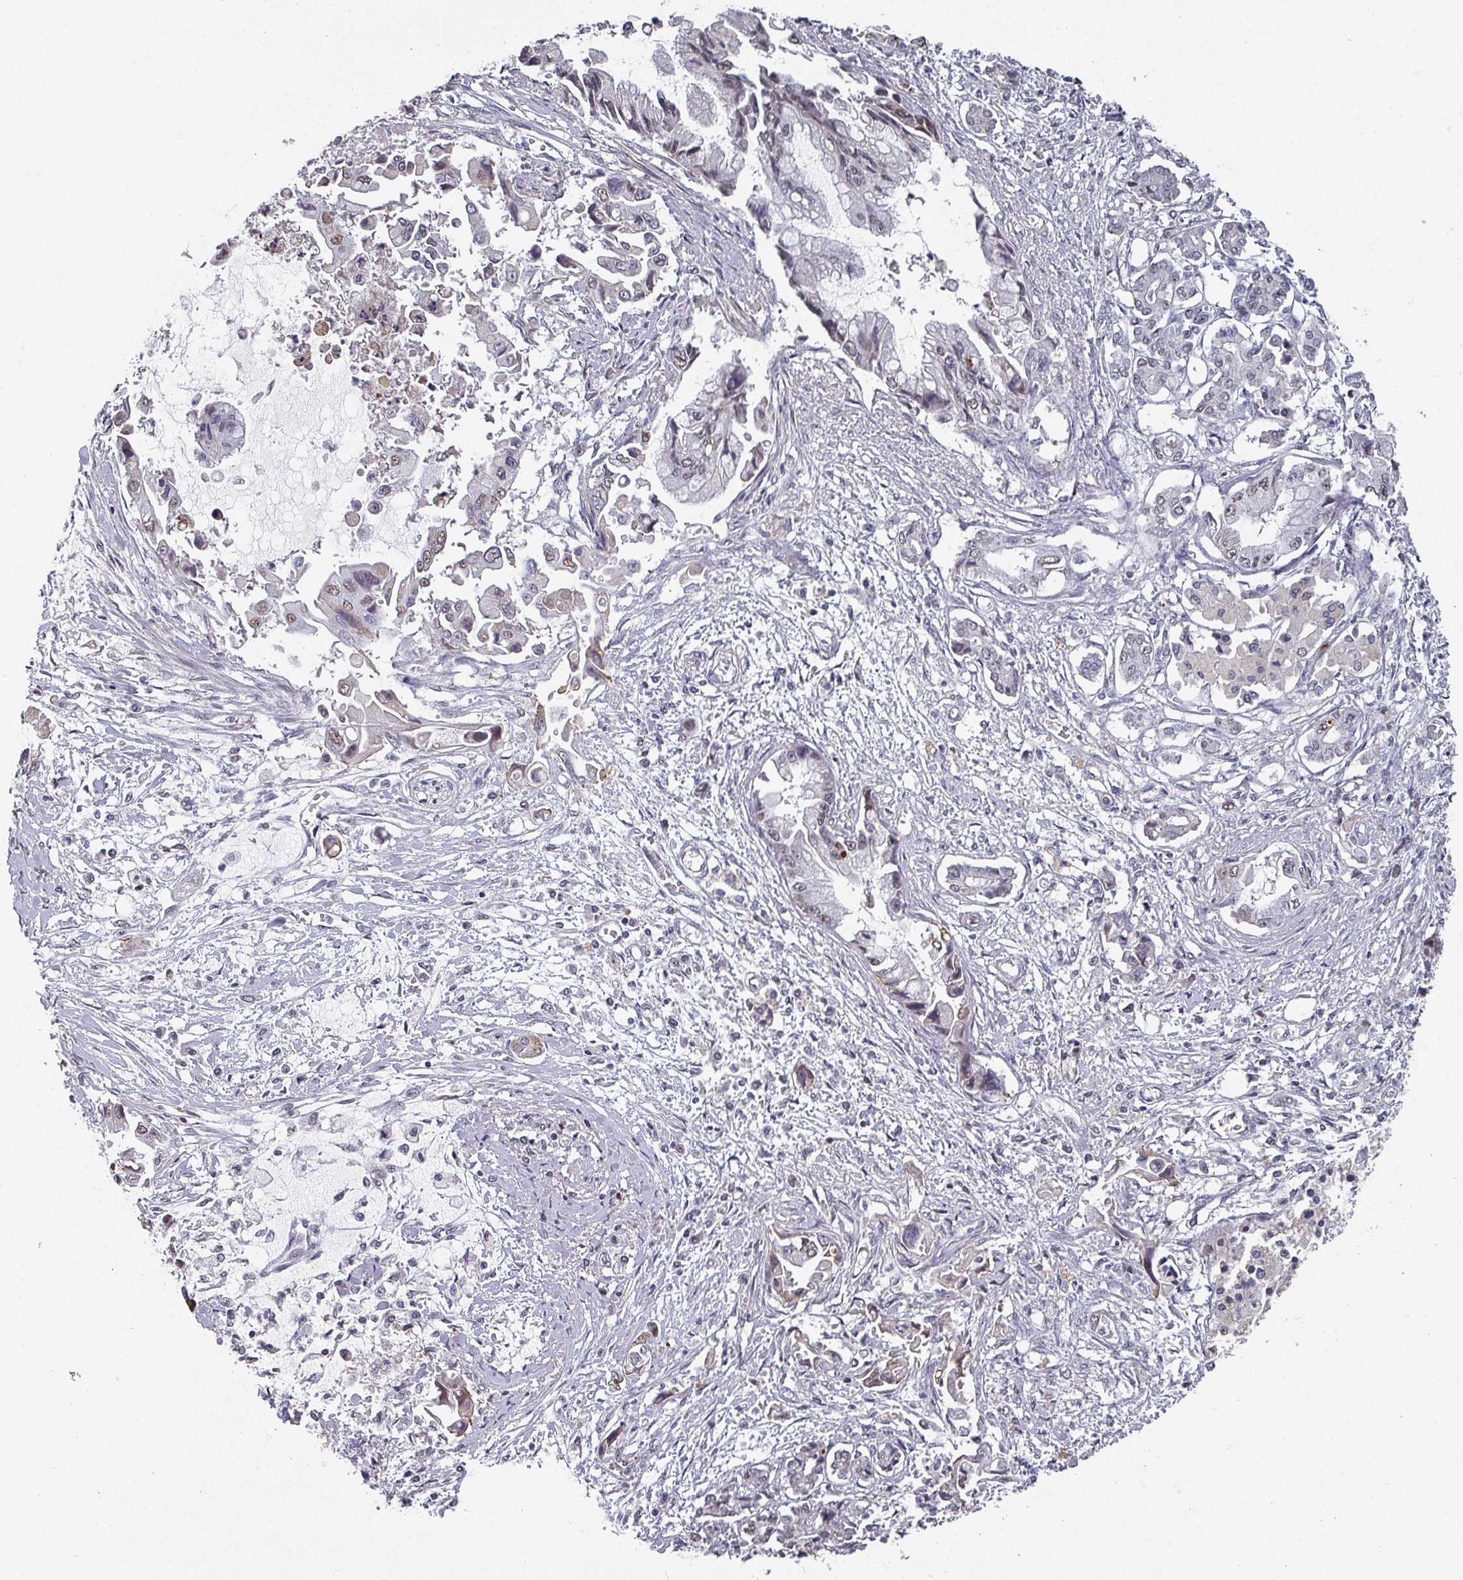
{"staining": {"intensity": "weak", "quantity": "<25%", "location": "nuclear"}, "tissue": "pancreatic cancer", "cell_type": "Tumor cells", "image_type": "cancer", "snomed": [{"axis": "morphology", "description": "Adenocarcinoma, NOS"}, {"axis": "topography", "description": "Pancreas"}], "caption": "The immunohistochemistry photomicrograph has no significant expression in tumor cells of pancreatic cancer tissue.", "gene": "ZNF654", "patient": {"sex": "male", "age": 84}}